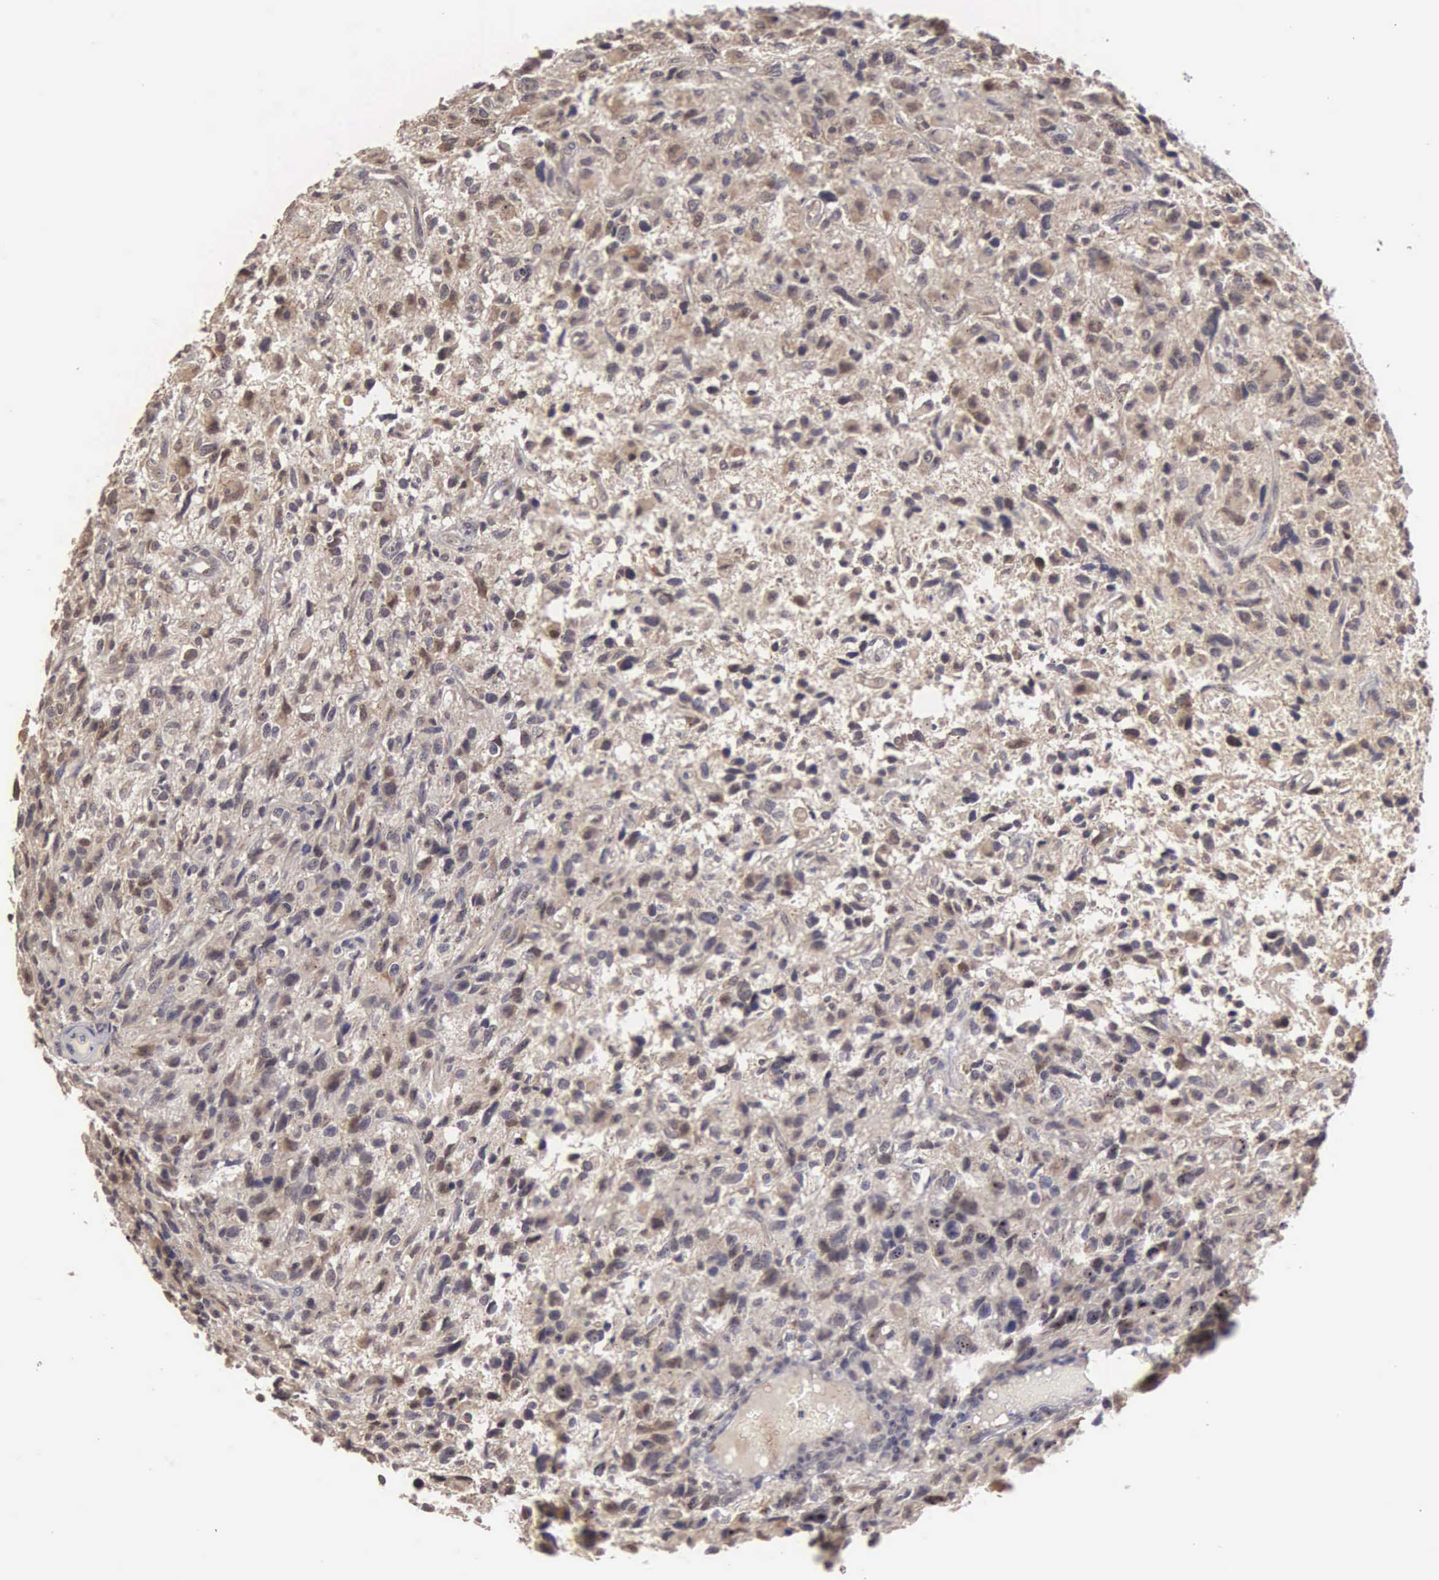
{"staining": {"intensity": "moderate", "quantity": "<25%", "location": "cytoplasmic/membranous"}, "tissue": "glioma", "cell_type": "Tumor cells", "image_type": "cancer", "snomed": [{"axis": "morphology", "description": "Glioma, malignant, High grade"}, {"axis": "topography", "description": "Brain"}], "caption": "Human glioma stained for a protein (brown) exhibits moderate cytoplasmic/membranous positive staining in about <25% of tumor cells.", "gene": "AMN", "patient": {"sex": "female", "age": 60}}